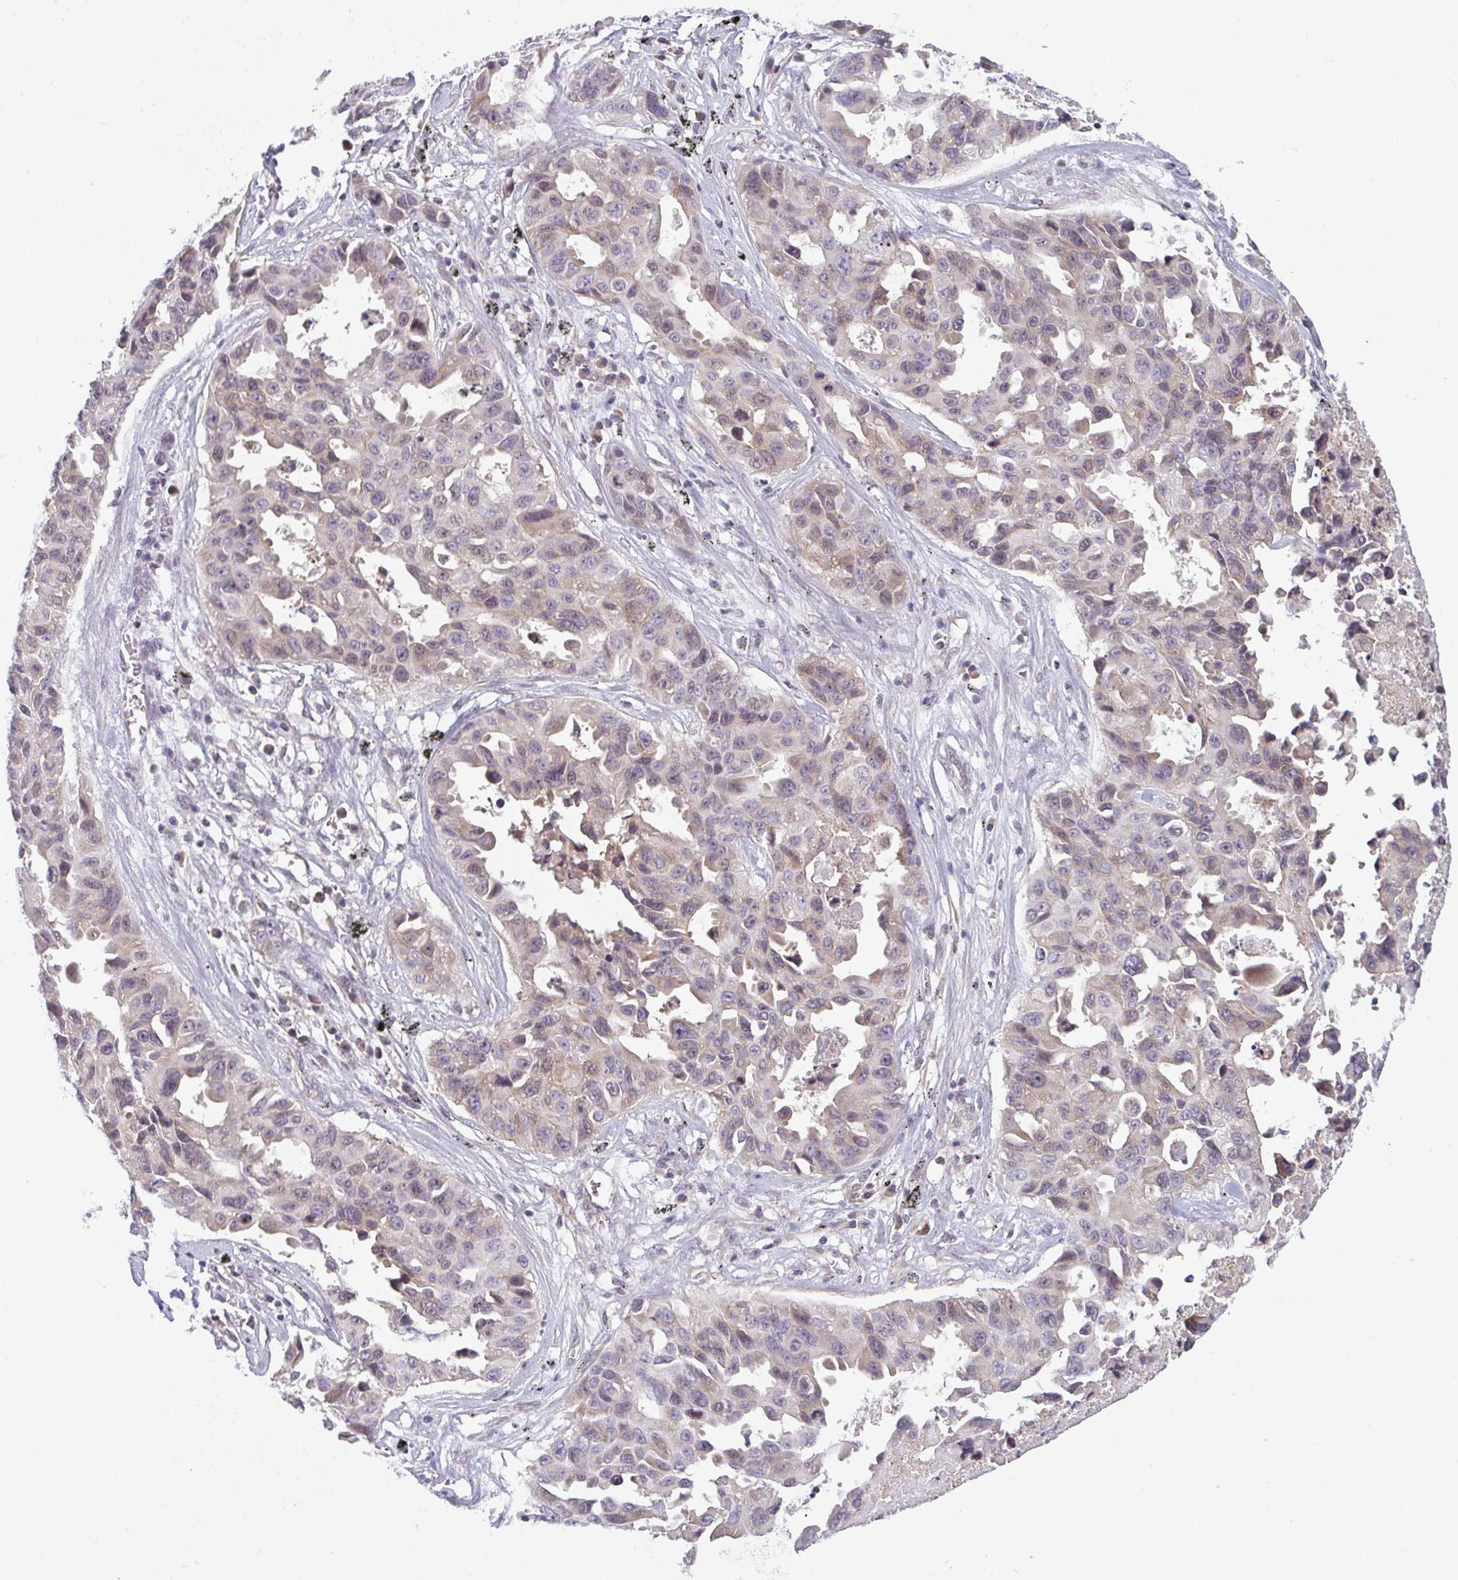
{"staining": {"intensity": "weak", "quantity": "<25%", "location": "cytoplasmic/membranous"}, "tissue": "lung cancer", "cell_type": "Tumor cells", "image_type": "cancer", "snomed": [{"axis": "morphology", "description": "Adenocarcinoma, NOS"}, {"axis": "topography", "description": "Lymph node"}, {"axis": "topography", "description": "Lung"}], "caption": "The histopathology image reveals no significant staining in tumor cells of lung adenocarcinoma.", "gene": "TMEM237", "patient": {"sex": "male", "age": 64}}